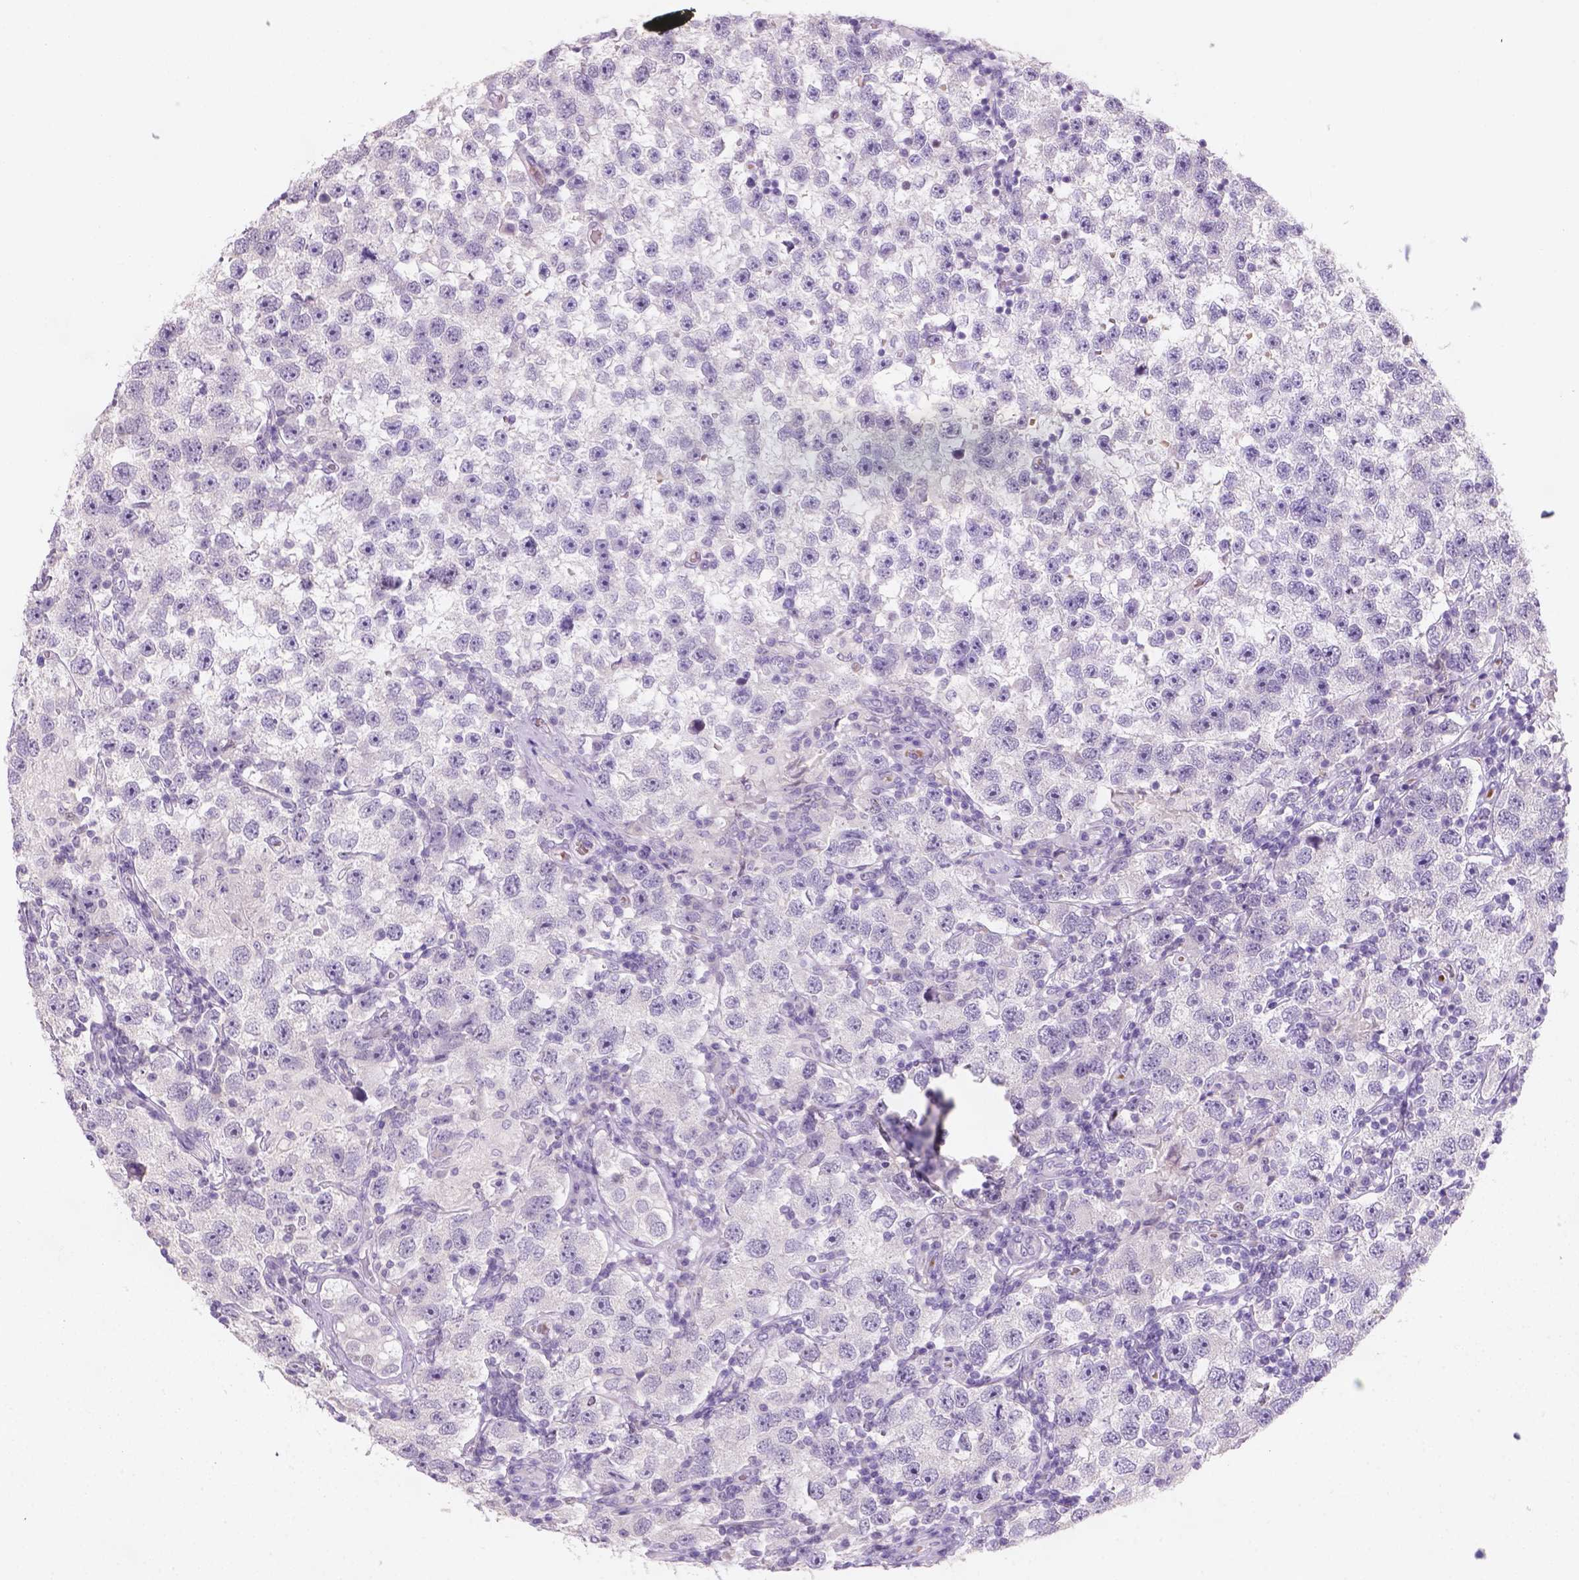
{"staining": {"intensity": "negative", "quantity": "none", "location": "none"}, "tissue": "testis cancer", "cell_type": "Tumor cells", "image_type": "cancer", "snomed": [{"axis": "morphology", "description": "Seminoma, NOS"}, {"axis": "topography", "description": "Testis"}], "caption": "This is an IHC histopathology image of human seminoma (testis). There is no expression in tumor cells.", "gene": "ZMAT4", "patient": {"sex": "male", "age": 26}}